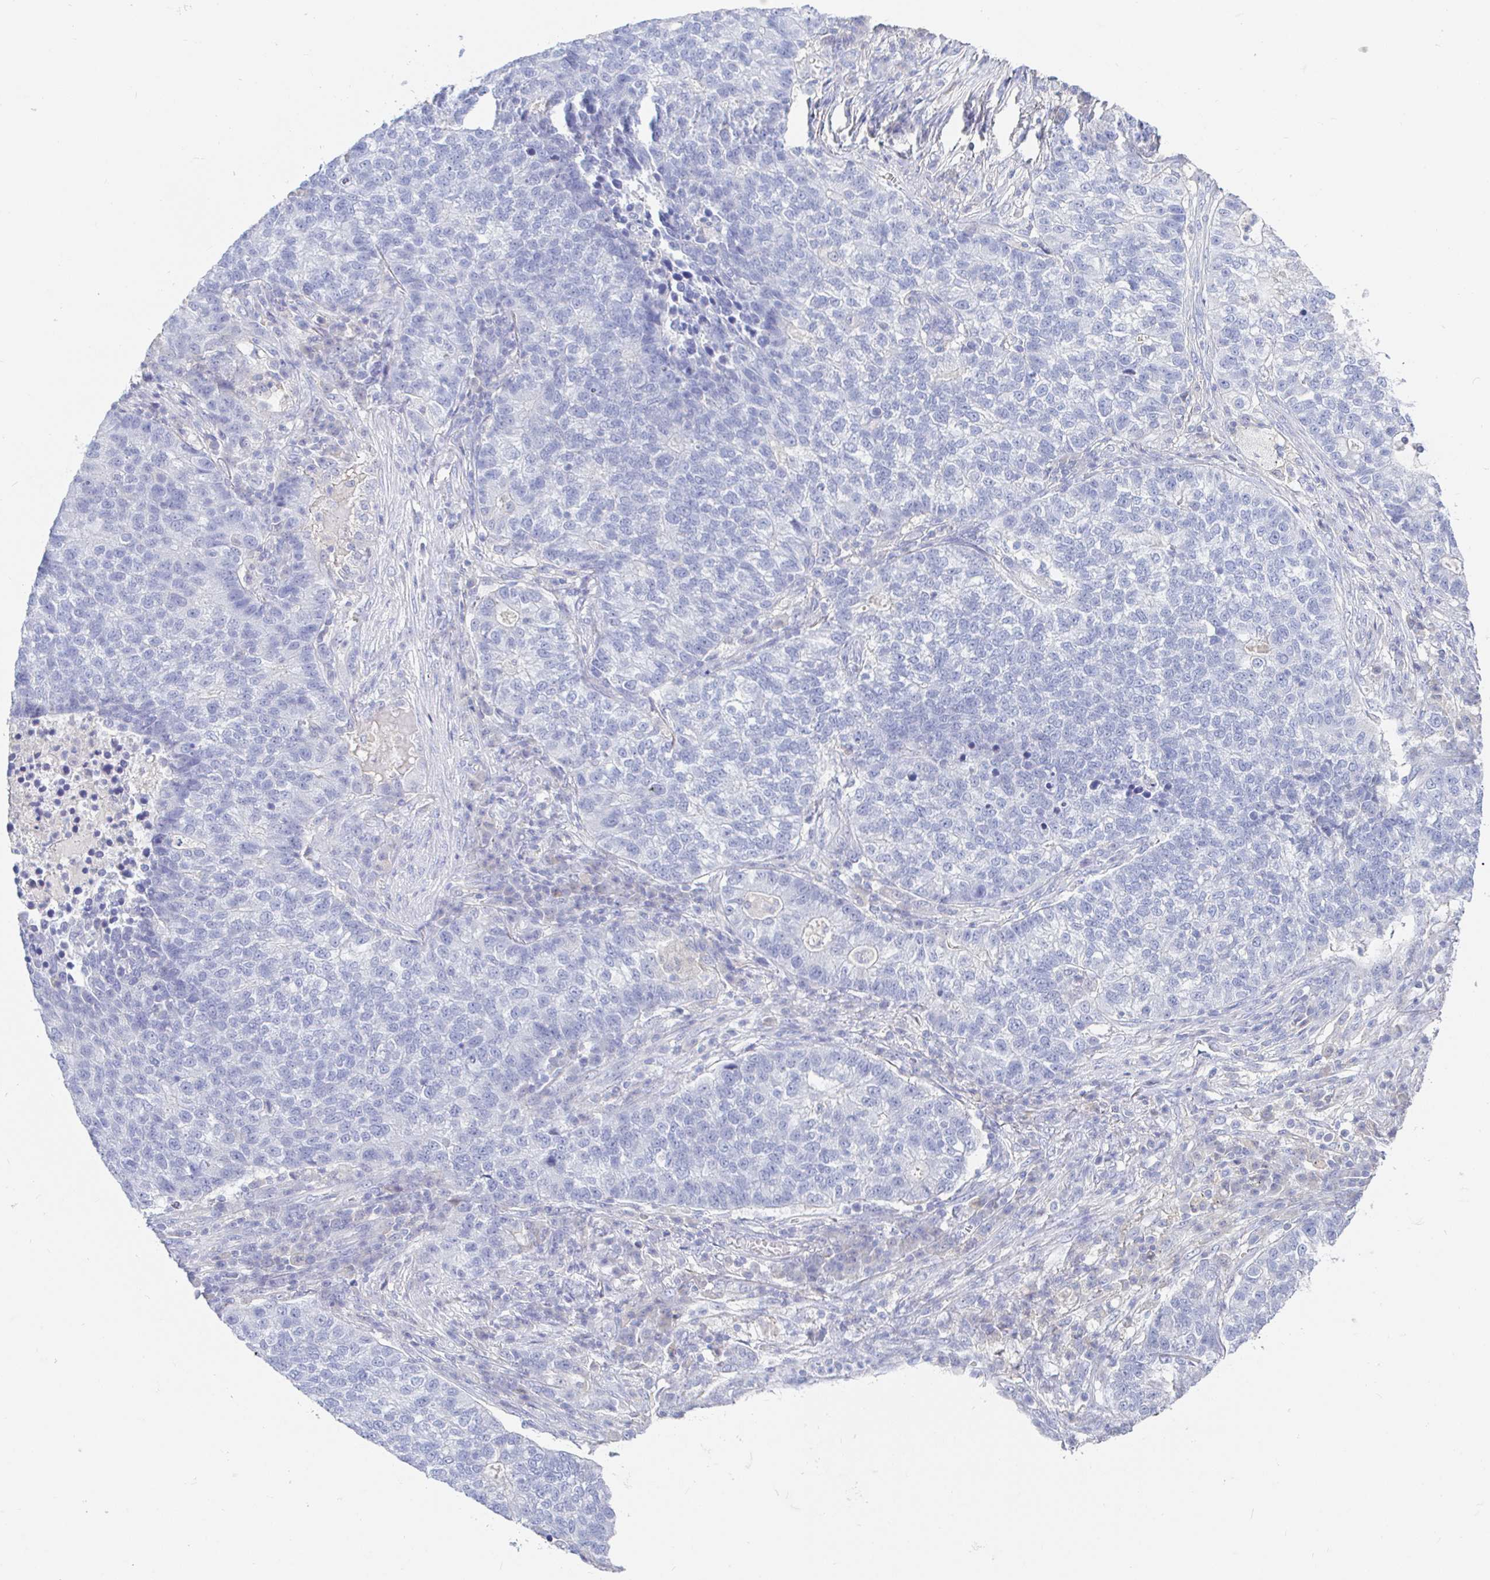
{"staining": {"intensity": "negative", "quantity": "none", "location": "none"}, "tissue": "lung cancer", "cell_type": "Tumor cells", "image_type": "cancer", "snomed": [{"axis": "morphology", "description": "Adenocarcinoma, NOS"}, {"axis": "topography", "description": "Lung"}], "caption": "Lung cancer was stained to show a protein in brown. There is no significant positivity in tumor cells. The staining is performed using DAB brown chromogen with nuclei counter-stained in using hematoxylin.", "gene": "PDE6B", "patient": {"sex": "male", "age": 57}}